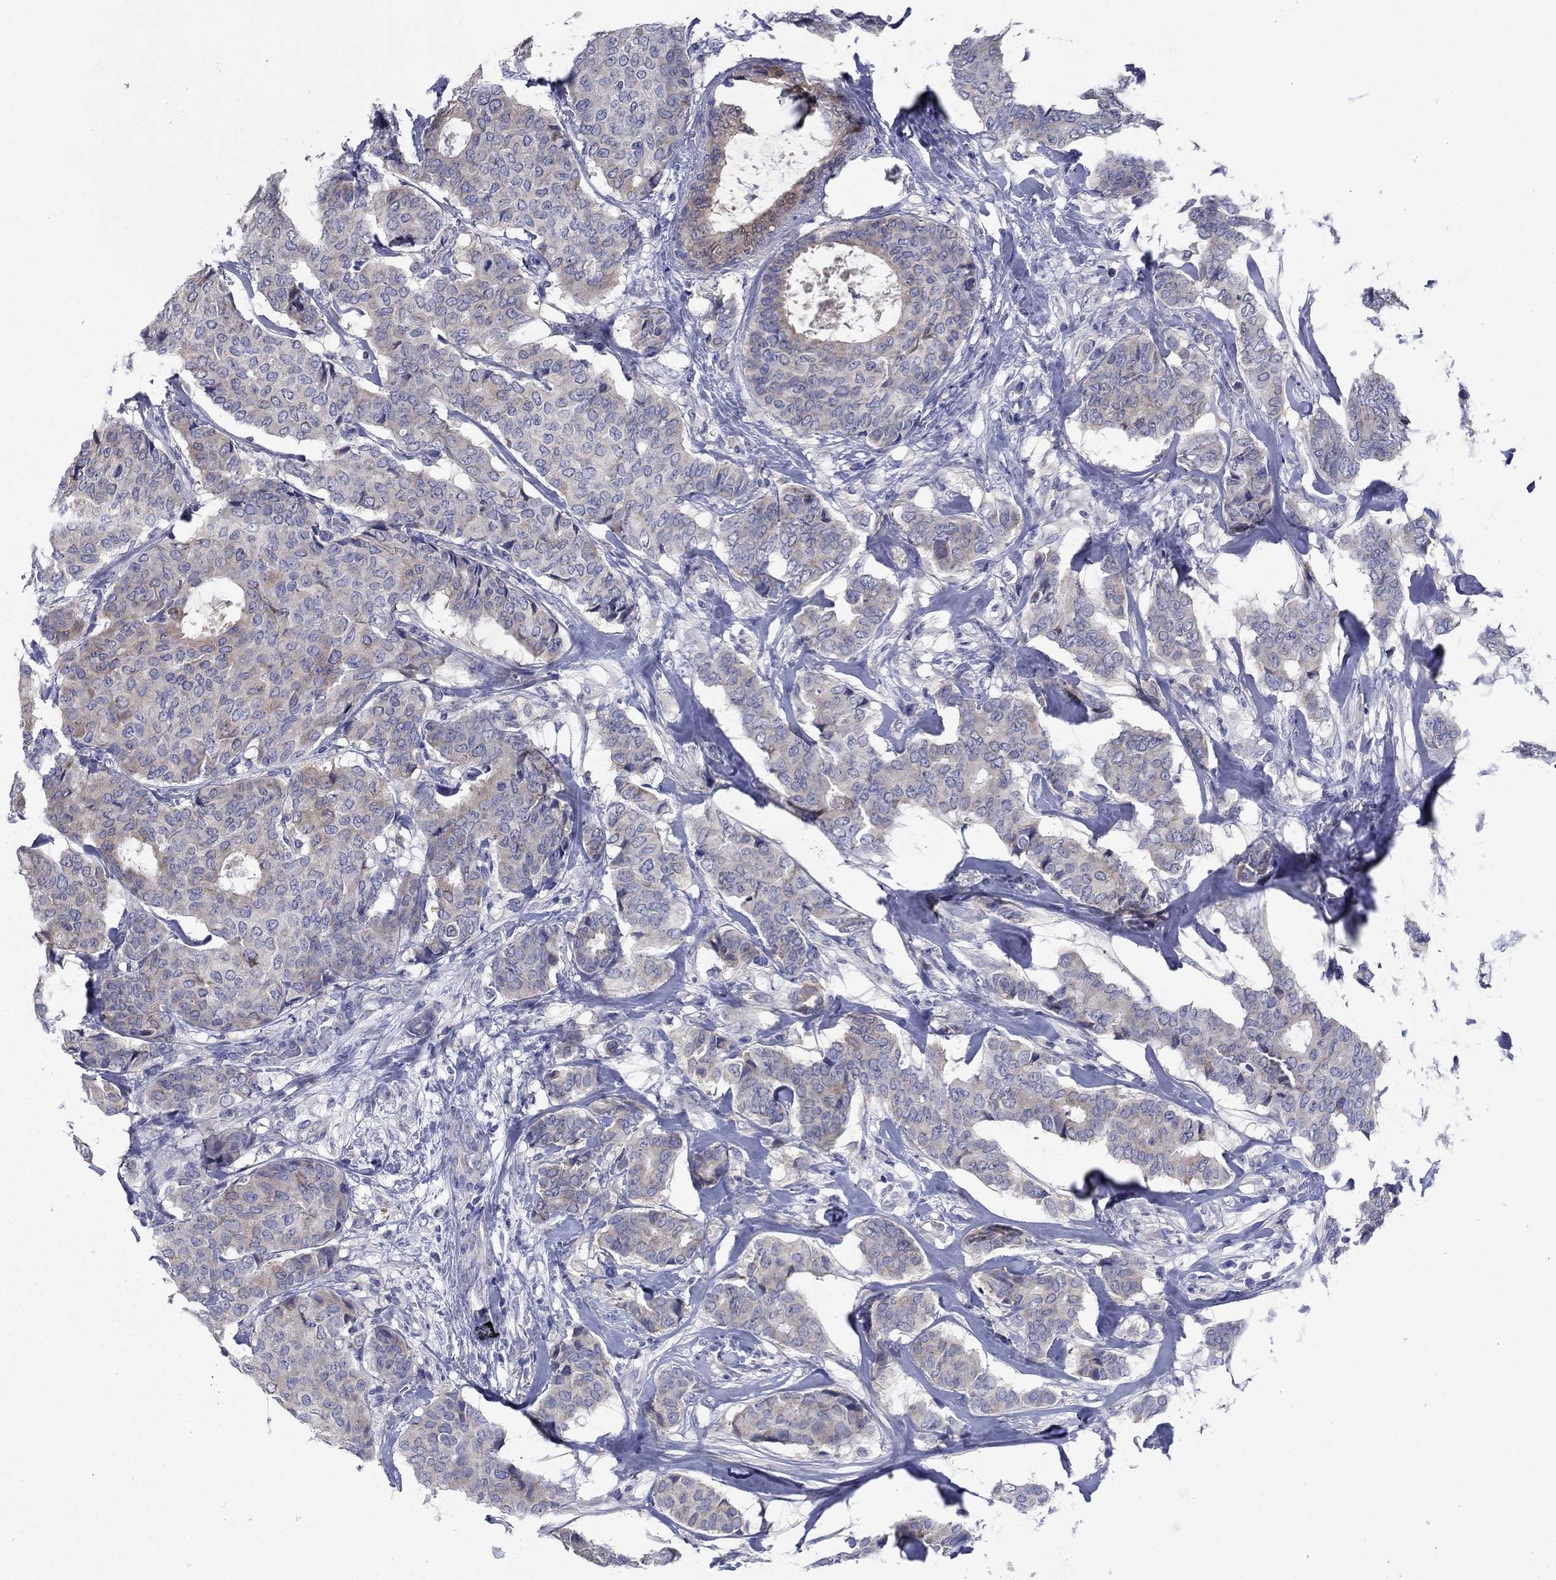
{"staining": {"intensity": "moderate", "quantity": "<25%", "location": "cytoplasmic/membranous"}, "tissue": "breast cancer", "cell_type": "Tumor cells", "image_type": "cancer", "snomed": [{"axis": "morphology", "description": "Duct carcinoma"}, {"axis": "topography", "description": "Breast"}], "caption": "Brown immunohistochemical staining in human infiltrating ductal carcinoma (breast) demonstrates moderate cytoplasmic/membranous expression in about <25% of tumor cells. Using DAB (3,3'-diaminobenzidine) (brown) and hematoxylin (blue) stains, captured at high magnification using brightfield microscopy.", "gene": "SULT2B1", "patient": {"sex": "female", "age": 75}}